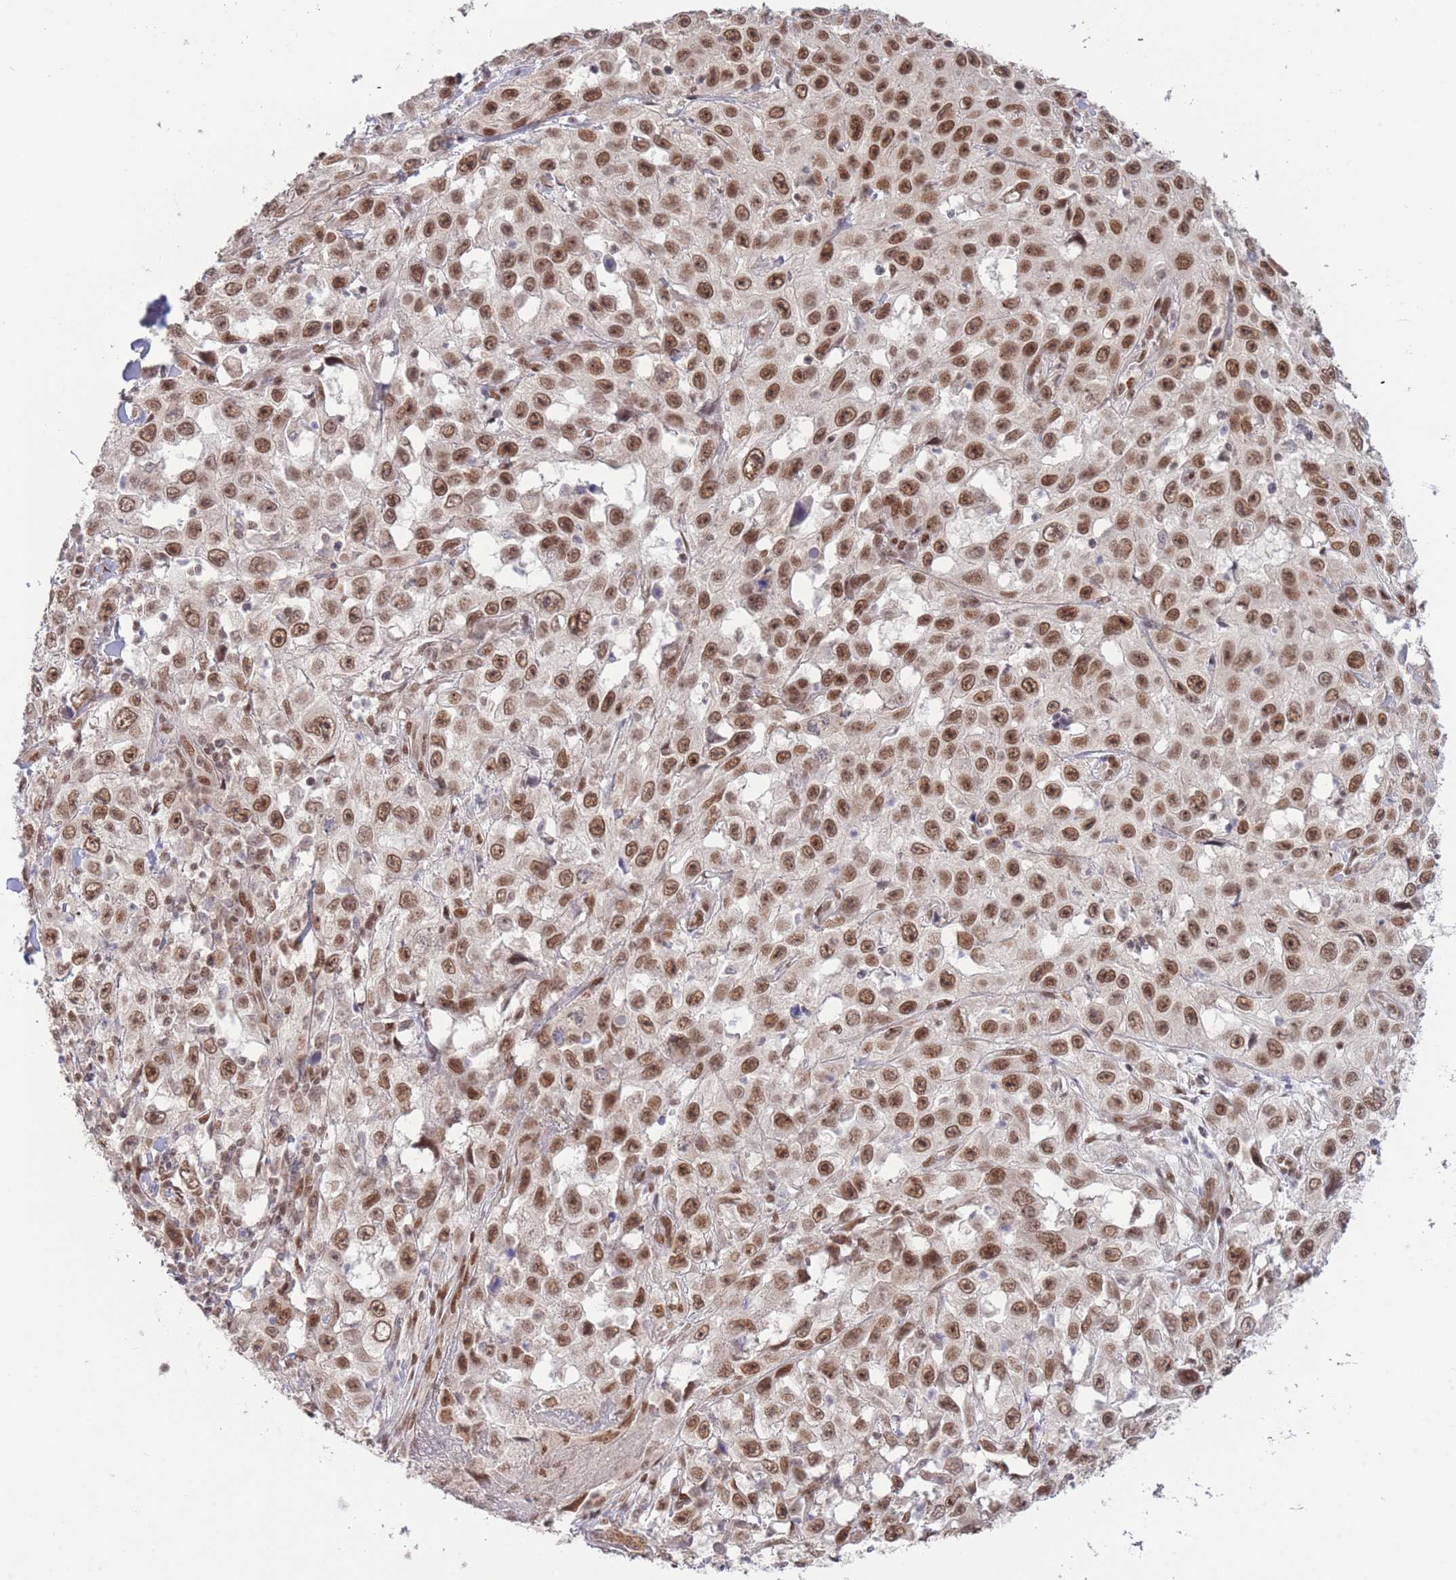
{"staining": {"intensity": "strong", "quantity": ">75%", "location": "nuclear"}, "tissue": "skin cancer", "cell_type": "Tumor cells", "image_type": "cancer", "snomed": [{"axis": "morphology", "description": "Squamous cell carcinoma, NOS"}, {"axis": "topography", "description": "Skin"}], "caption": "Skin cancer stained for a protein (brown) exhibits strong nuclear positive staining in approximately >75% of tumor cells.", "gene": "CARD8", "patient": {"sex": "male", "age": 82}}